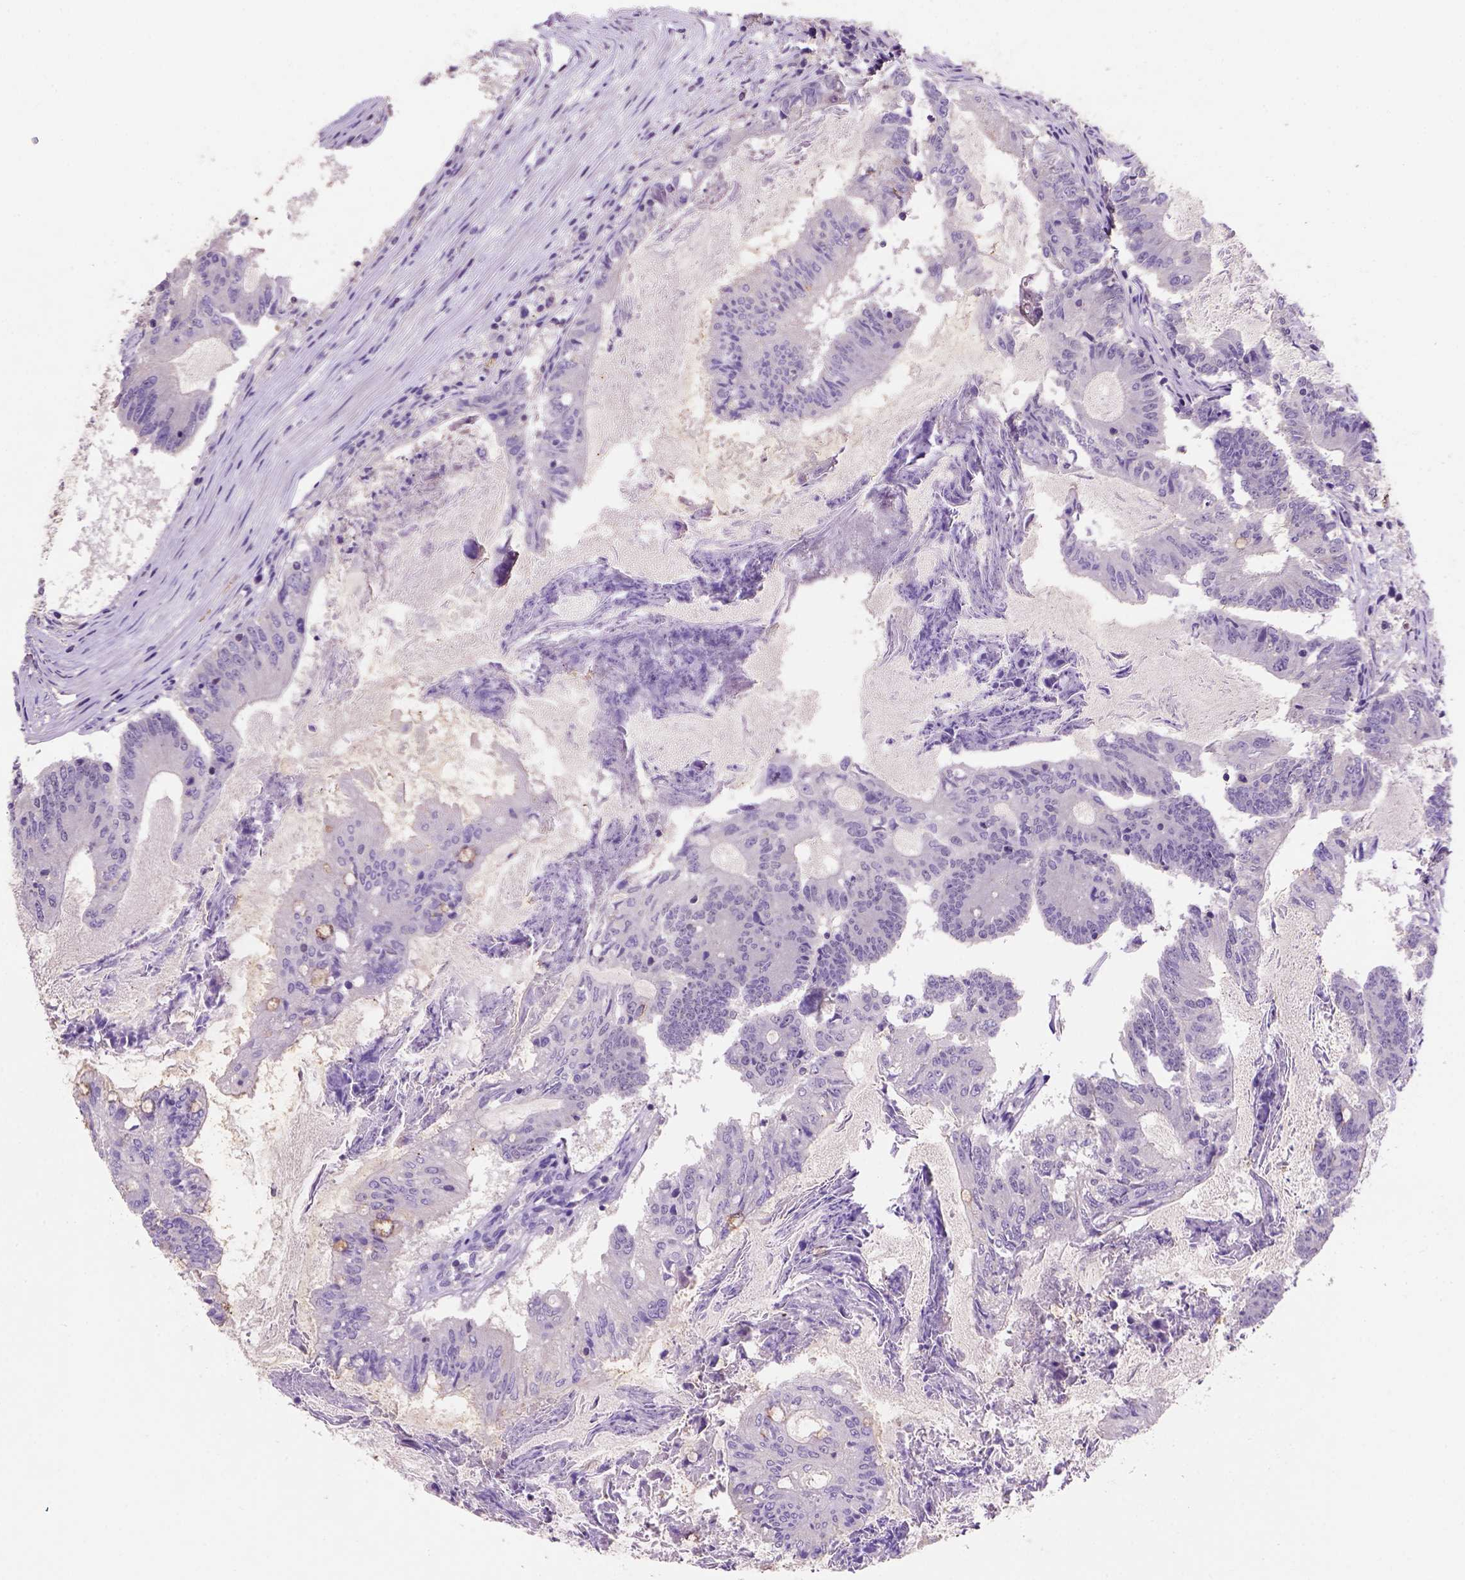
{"staining": {"intensity": "weak", "quantity": "<25%", "location": "nuclear"}, "tissue": "colorectal cancer", "cell_type": "Tumor cells", "image_type": "cancer", "snomed": [{"axis": "morphology", "description": "Adenocarcinoma, NOS"}, {"axis": "topography", "description": "Colon"}], "caption": "This image is of adenocarcinoma (colorectal) stained with IHC to label a protein in brown with the nuclei are counter-stained blue. There is no staining in tumor cells.", "gene": "SCML4", "patient": {"sex": "female", "age": 70}}